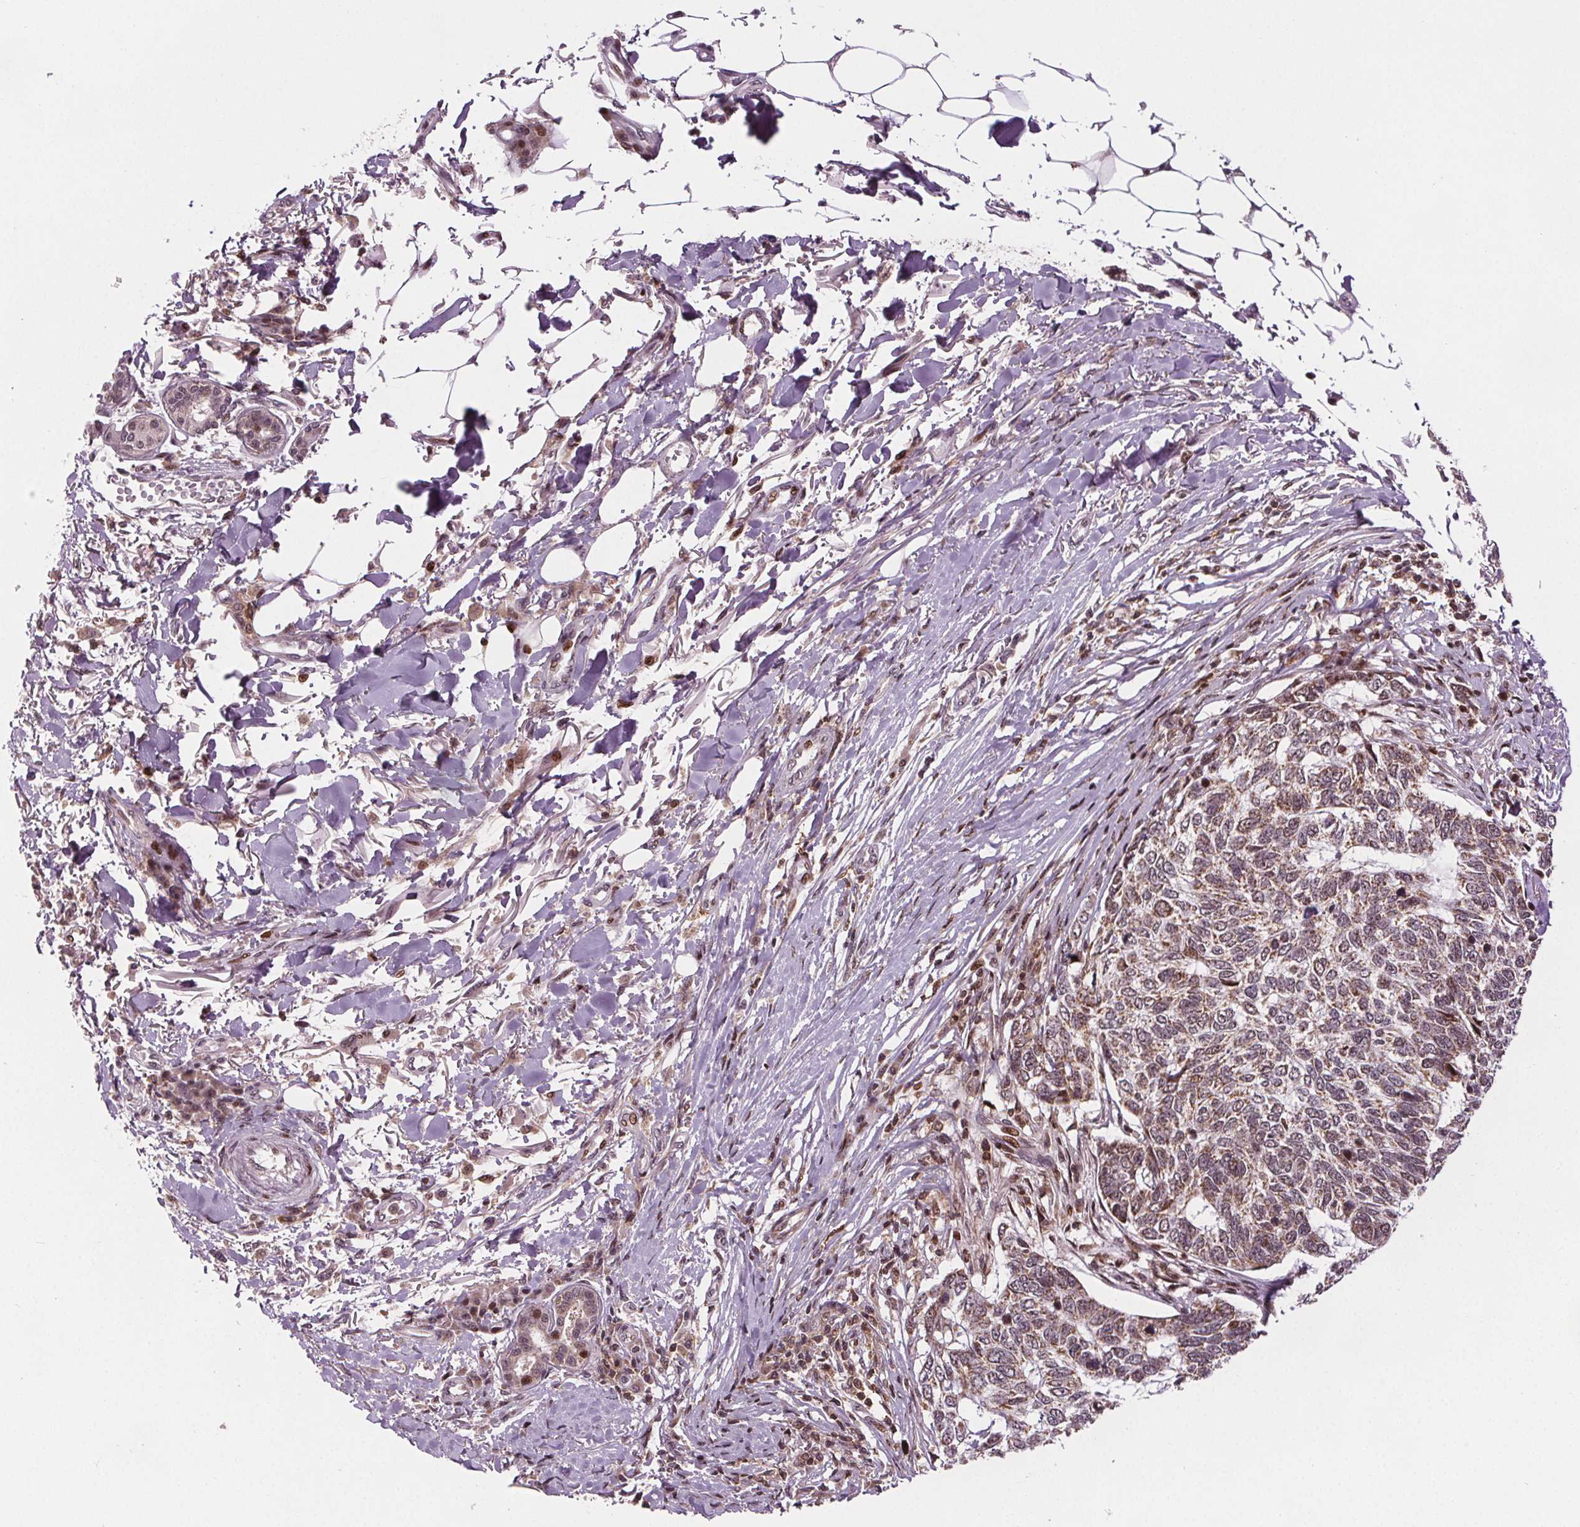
{"staining": {"intensity": "moderate", "quantity": "25%-75%", "location": "cytoplasmic/membranous"}, "tissue": "skin cancer", "cell_type": "Tumor cells", "image_type": "cancer", "snomed": [{"axis": "morphology", "description": "Basal cell carcinoma"}, {"axis": "topography", "description": "Skin"}], "caption": "Basal cell carcinoma (skin) stained for a protein (brown) demonstrates moderate cytoplasmic/membranous positive staining in approximately 25%-75% of tumor cells.", "gene": "SNRNP35", "patient": {"sex": "female", "age": 65}}